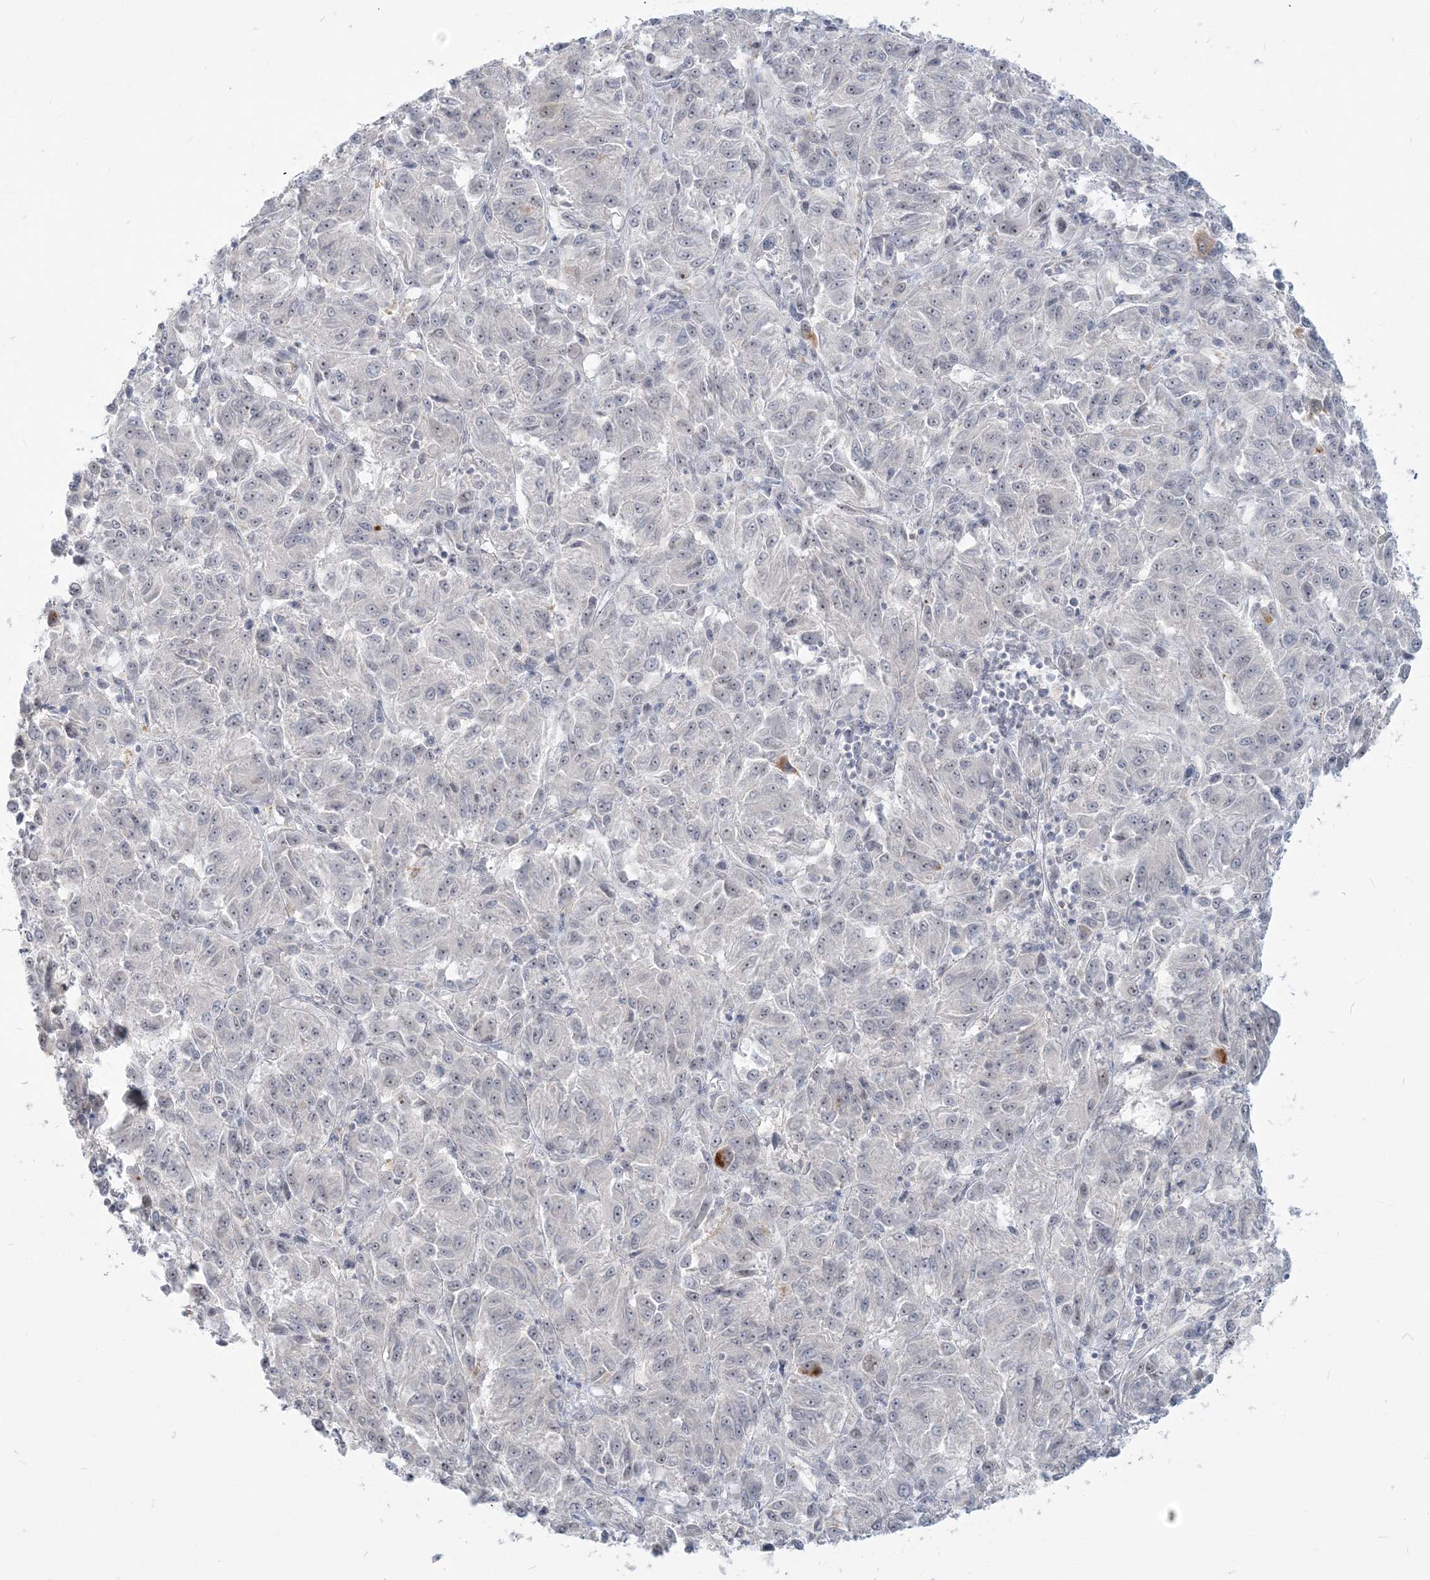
{"staining": {"intensity": "negative", "quantity": "none", "location": "none"}, "tissue": "melanoma", "cell_type": "Tumor cells", "image_type": "cancer", "snomed": [{"axis": "morphology", "description": "Malignant melanoma, Metastatic site"}, {"axis": "topography", "description": "Lung"}], "caption": "Immunohistochemistry (IHC) of malignant melanoma (metastatic site) displays no staining in tumor cells. (Immunohistochemistry (IHC), brightfield microscopy, high magnification).", "gene": "SDAD1", "patient": {"sex": "male", "age": 64}}